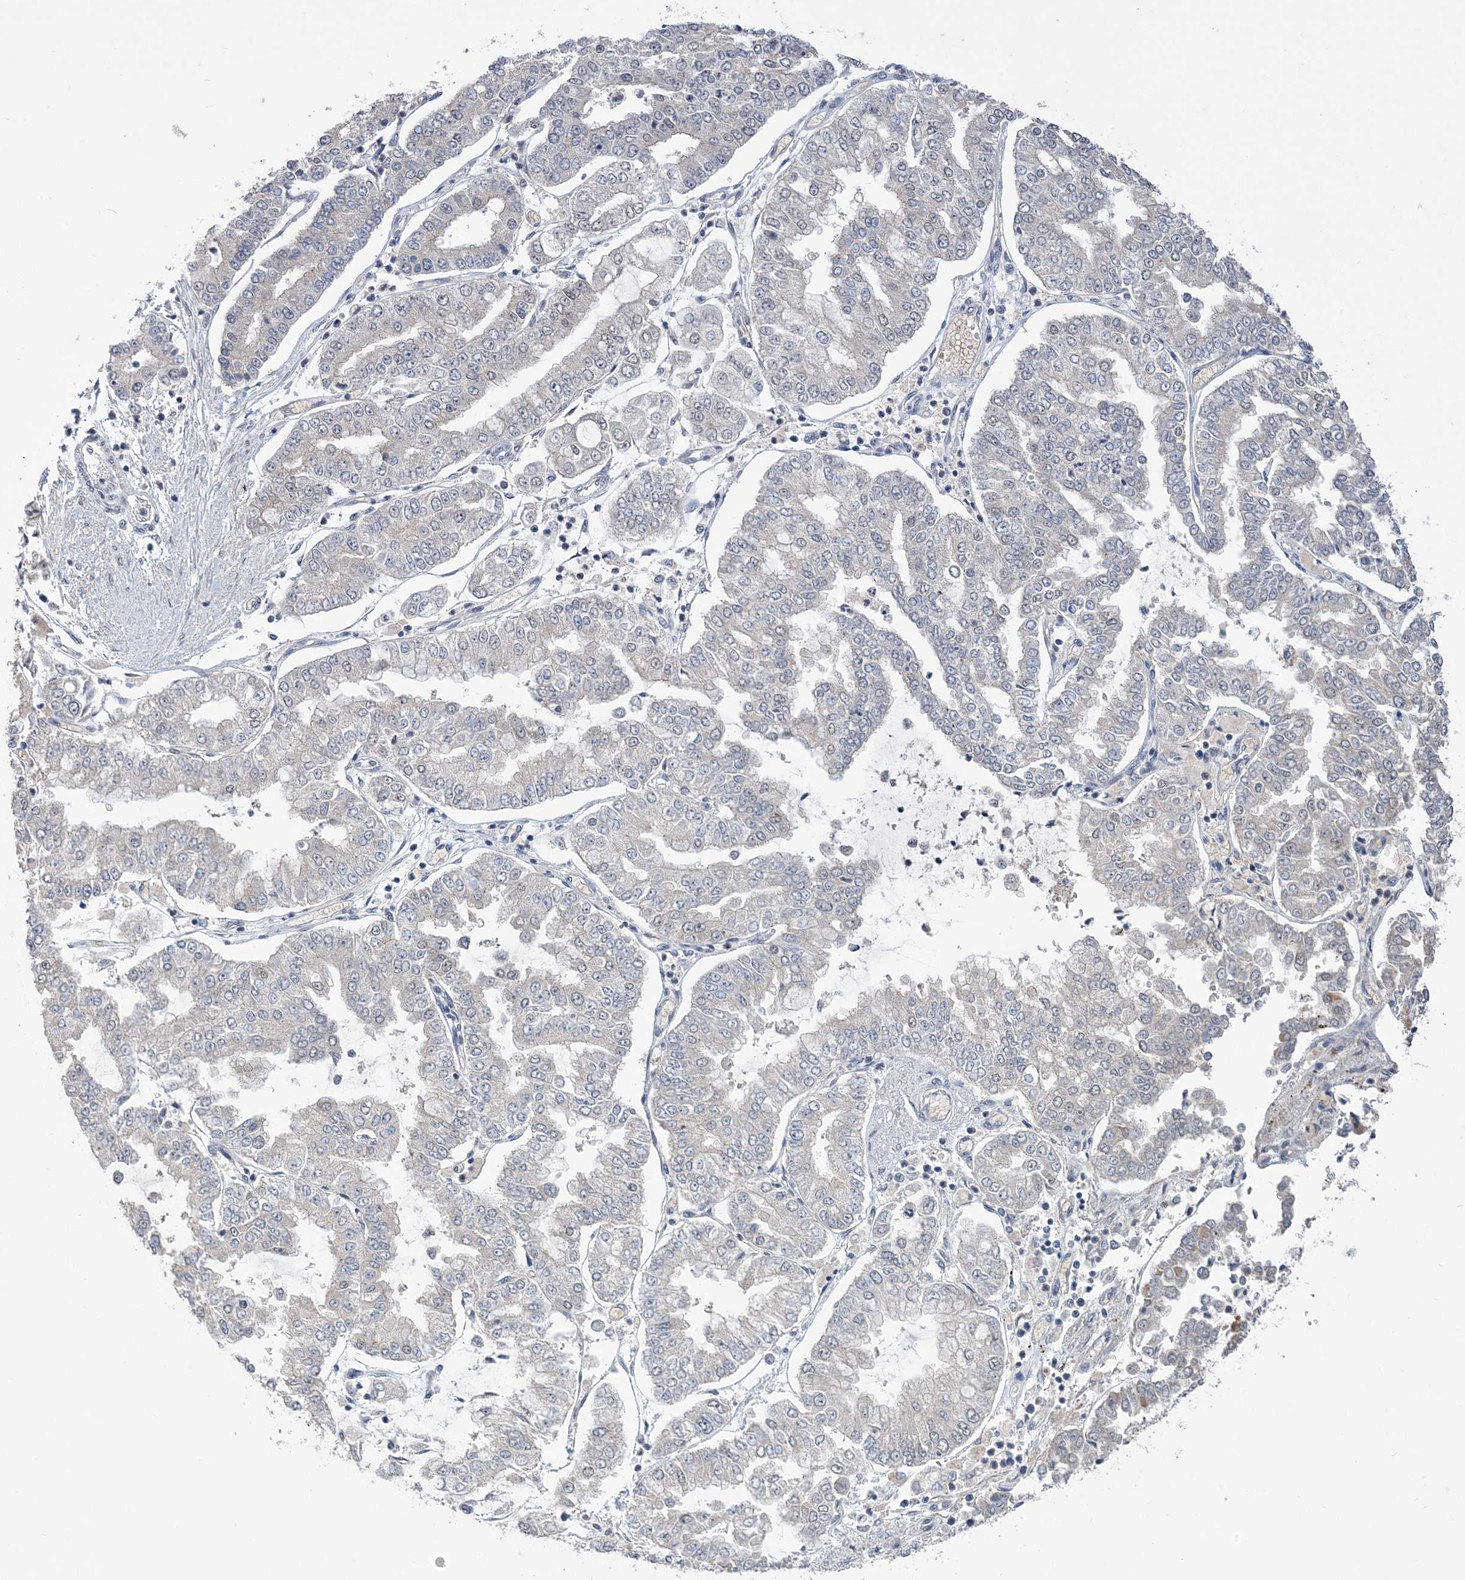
{"staining": {"intensity": "negative", "quantity": "none", "location": "none"}, "tissue": "stomach cancer", "cell_type": "Tumor cells", "image_type": "cancer", "snomed": [{"axis": "morphology", "description": "Adenocarcinoma, NOS"}, {"axis": "topography", "description": "Stomach"}], "caption": "There is no significant expression in tumor cells of stomach cancer.", "gene": "ZBTB7A", "patient": {"sex": "male", "age": 76}}